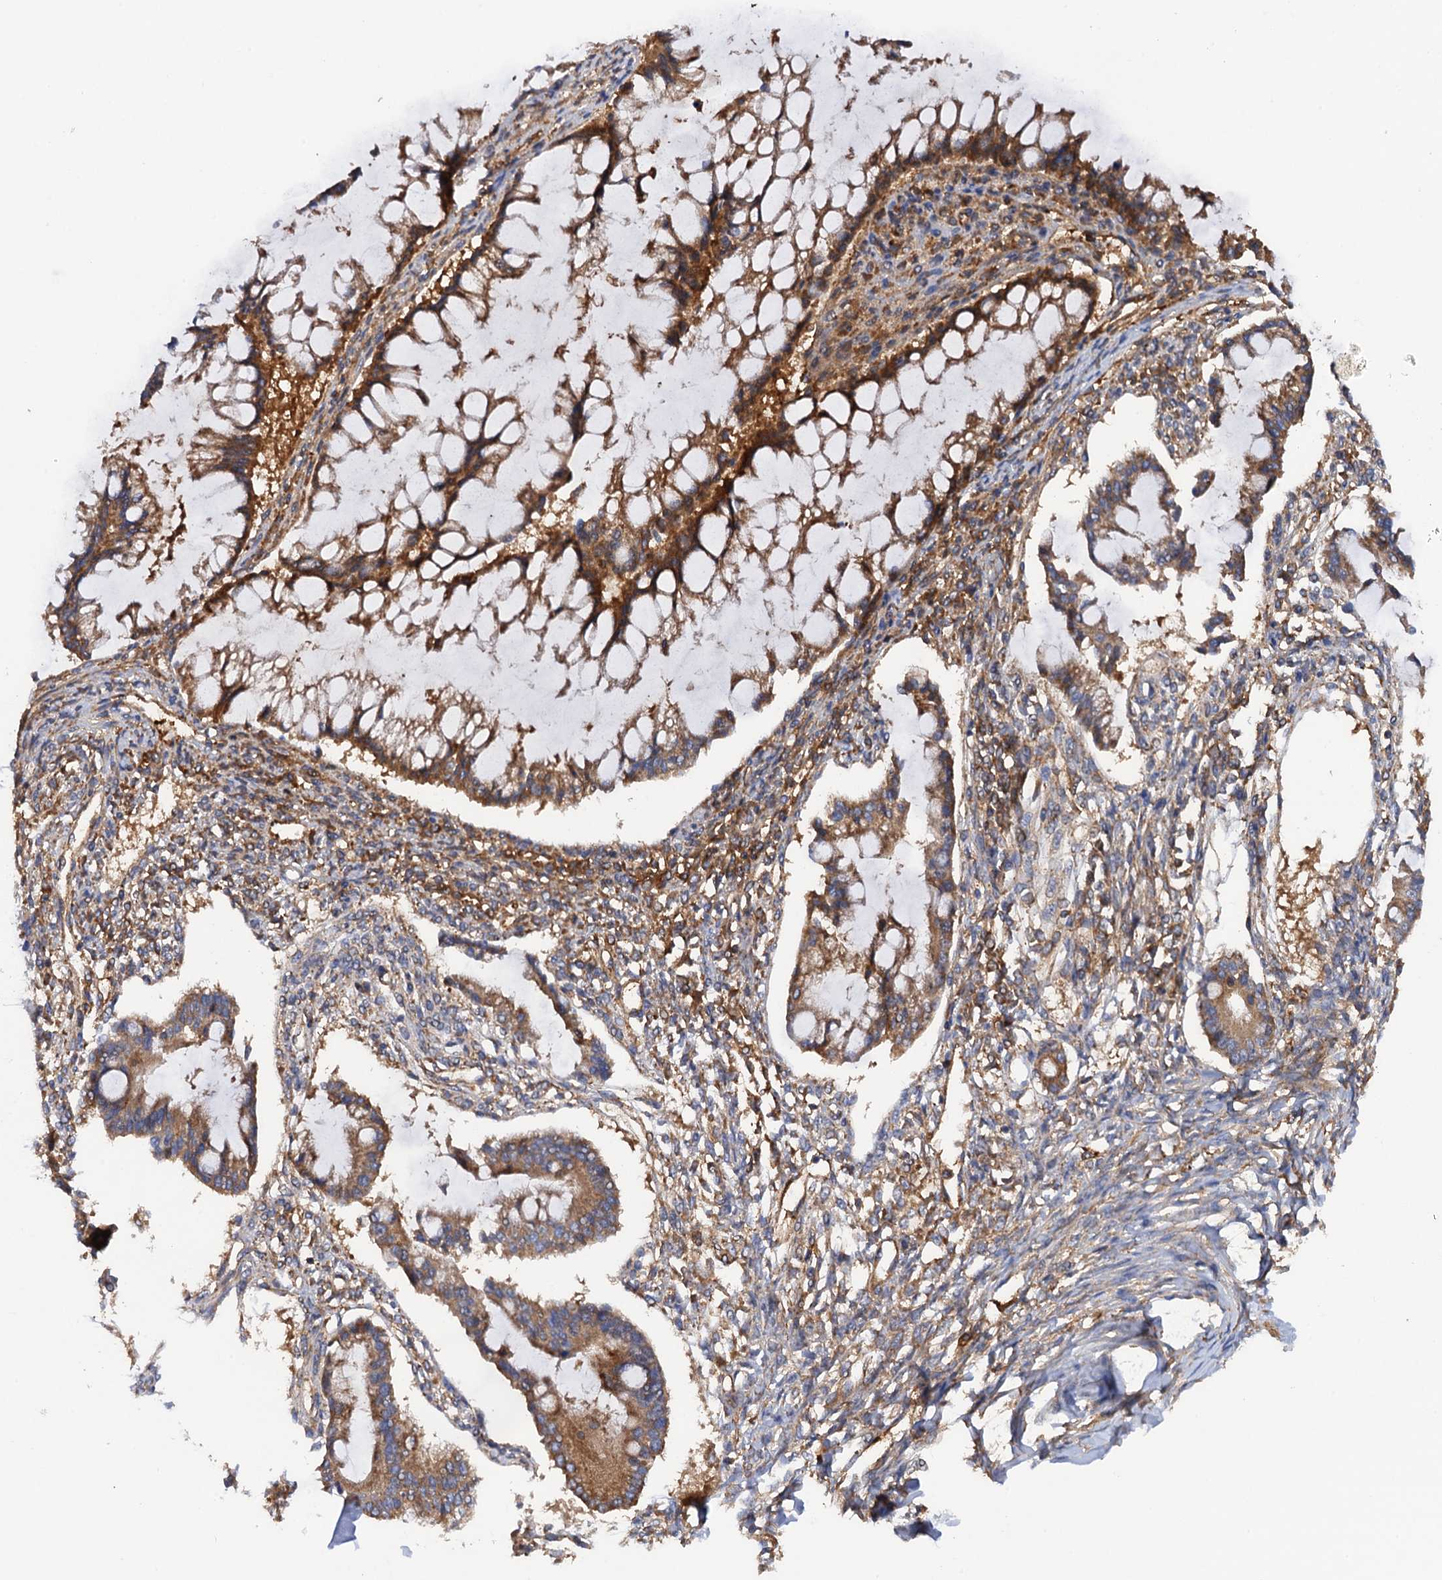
{"staining": {"intensity": "strong", "quantity": ">75%", "location": "cytoplasmic/membranous"}, "tissue": "ovarian cancer", "cell_type": "Tumor cells", "image_type": "cancer", "snomed": [{"axis": "morphology", "description": "Cystadenocarcinoma, mucinous, NOS"}, {"axis": "topography", "description": "Ovary"}], "caption": "Protein positivity by IHC shows strong cytoplasmic/membranous expression in about >75% of tumor cells in ovarian mucinous cystadenocarcinoma. The protein of interest is stained brown, and the nuclei are stained in blue (DAB IHC with brightfield microscopy, high magnification).", "gene": "MRPL48", "patient": {"sex": "female", "age": 73}}